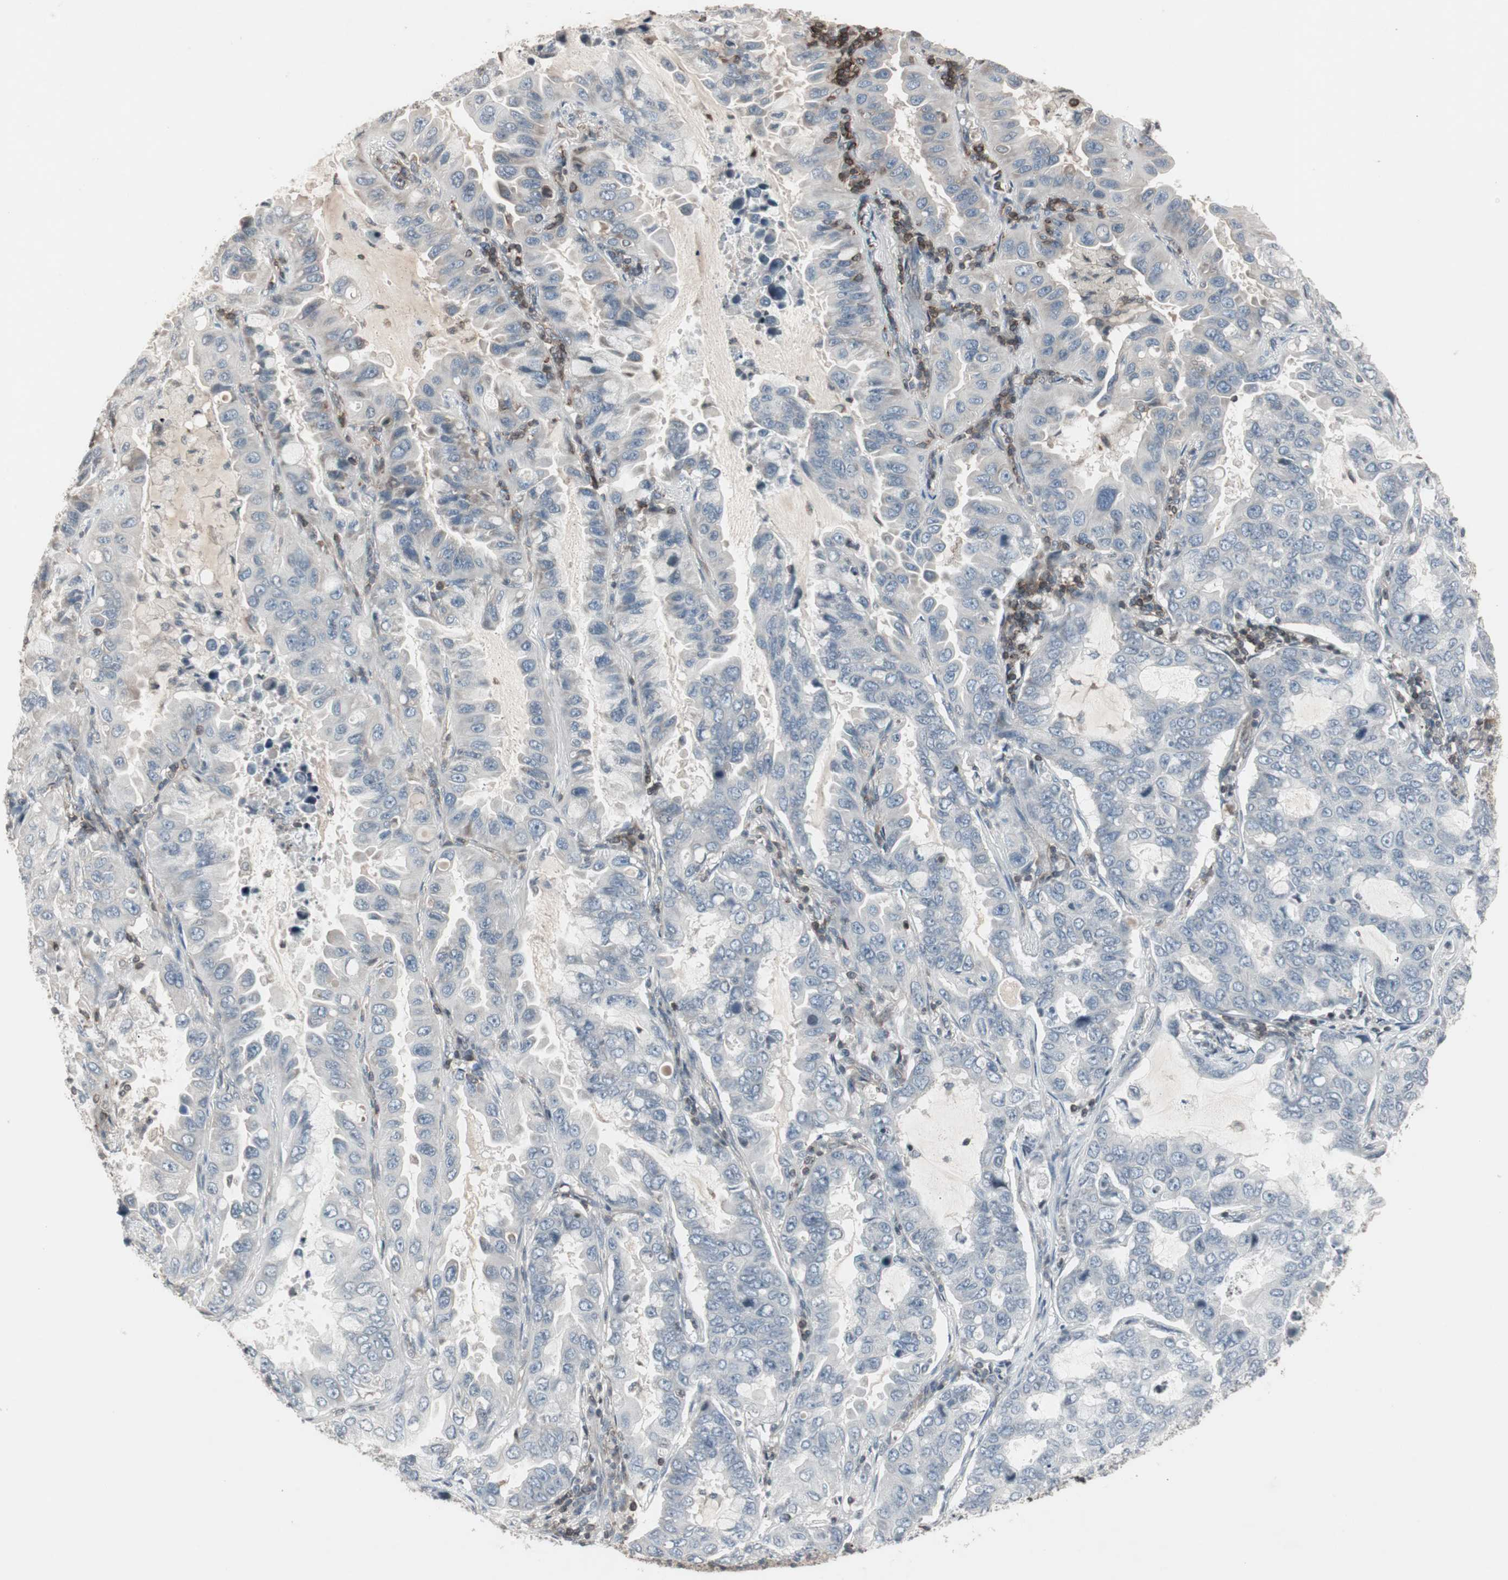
{"staining": {"intensity": "negative", "quantity": "none", "location": "none"}, "tissue": "lung cancer", "cell_type": "Tumor cells", "image_type": "cancer", "snomed": [{"axis": "morphology", "description": "Adenocarcinoma, NOS"}, {"axis": "topography", "description": "Lung"}], "caption": "Lung adenocarcinoma was stained to show a protein in brown. There is no significant positivity in tumor cells.", "gene": "ARHGEF1", "patient": {"sex": "male", "age": 64}}